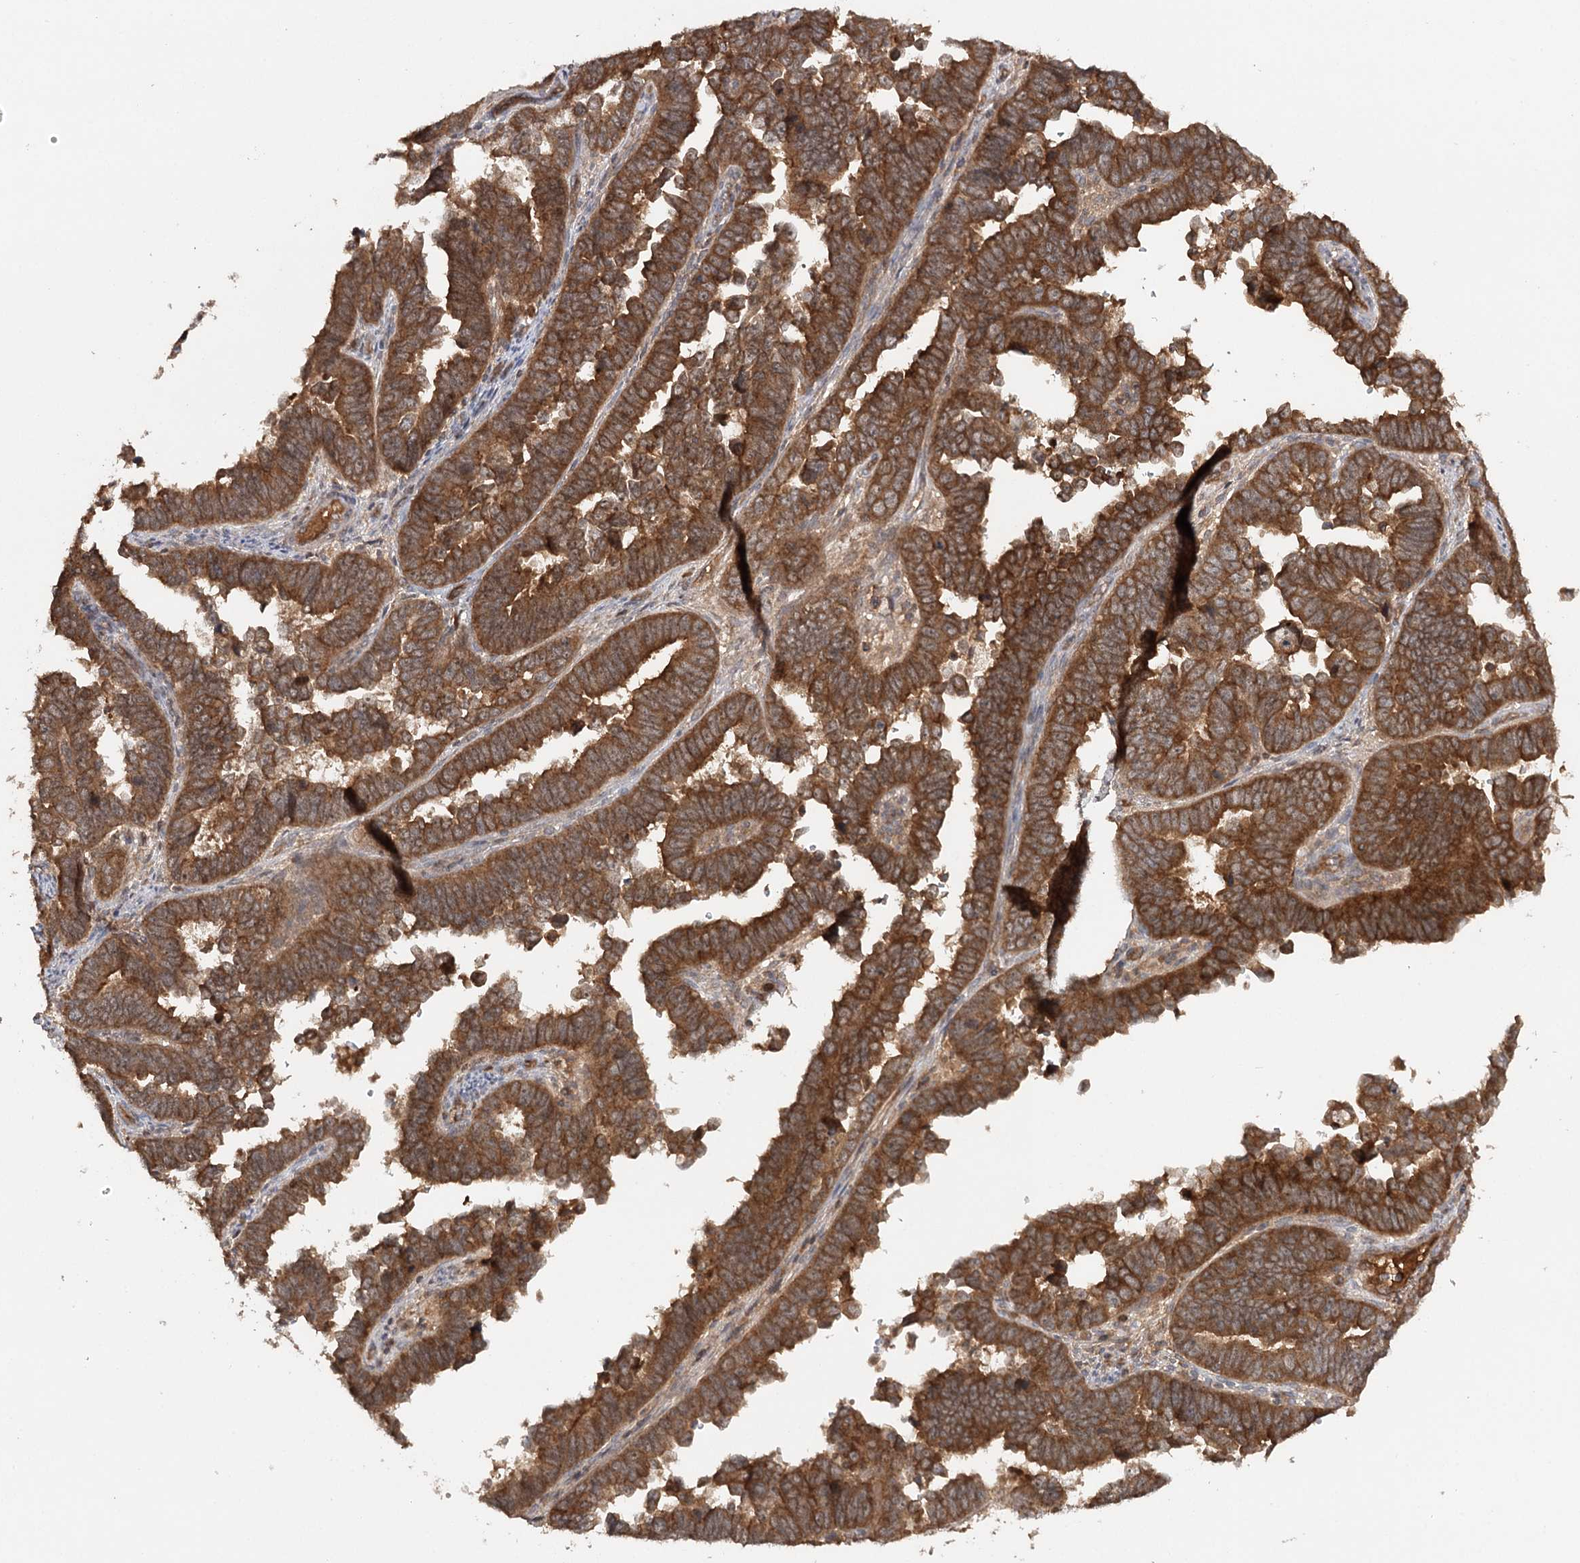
{"staining": {"intensity": "moderate", "quantity": ">75%", "location": "cytoplasmic/membranous"}, "tissue": "endometrial cancer", "cell_type": "Tumor cells", "image_type": "cancer", "snomed": [{"axis": "morphology", "description": "Adenocarcinoma, NOS"}, {"axis": "topography", "description": "Endometrium"}], "caption": "About >75% of tumor cells in human endometrial cancer (adenocarcinoma) display moderate cytoplasmic/membranous protein expression as visualized by brown immunohistochemical staining.", "gene": "BCR", "patient": {"sex": "female", "age": 75}}